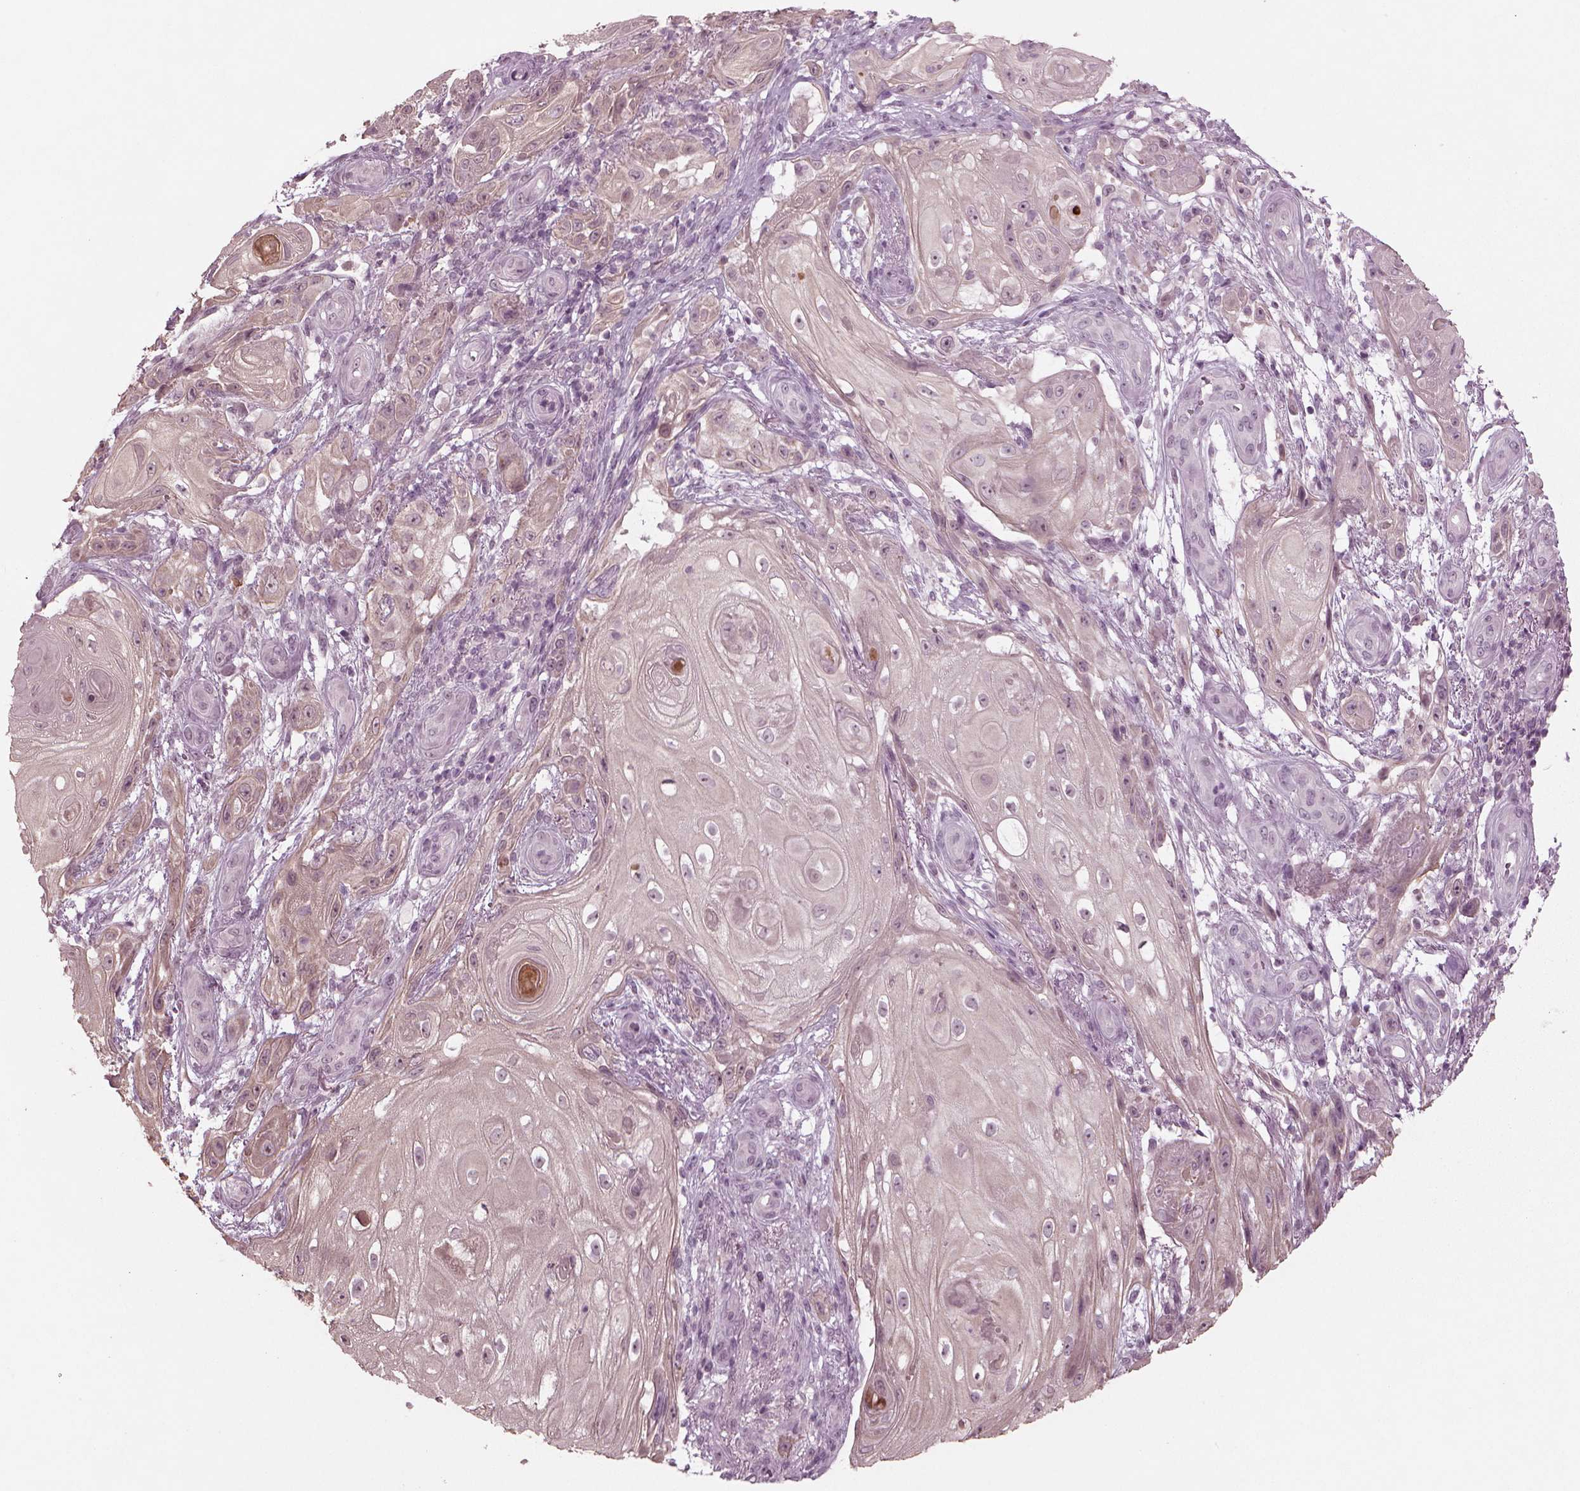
{"staining": {"intensity": "weak", "quantity": ">75%", "location": "cytoplasmic/membranous"}, "tissue": "skin cancer", "cell_type": "Tumor cells", "image_type": "cancer", "snomed": [{"axis": "morphology", "description": "Squamous cell carcinoma, NOS"}, {"axis": "topography", "description": "Skin"}], "caption": "IHC (DAB) staining of human skin cancer (squamous cell carcinoma) exhibits weak cytoplasmic/membranous protein positivity in about >75% of tumor cells. Nuclei are stained in blue.", "gene": "MGAT4D", "patient": {"sex": "male", "age": 62}}